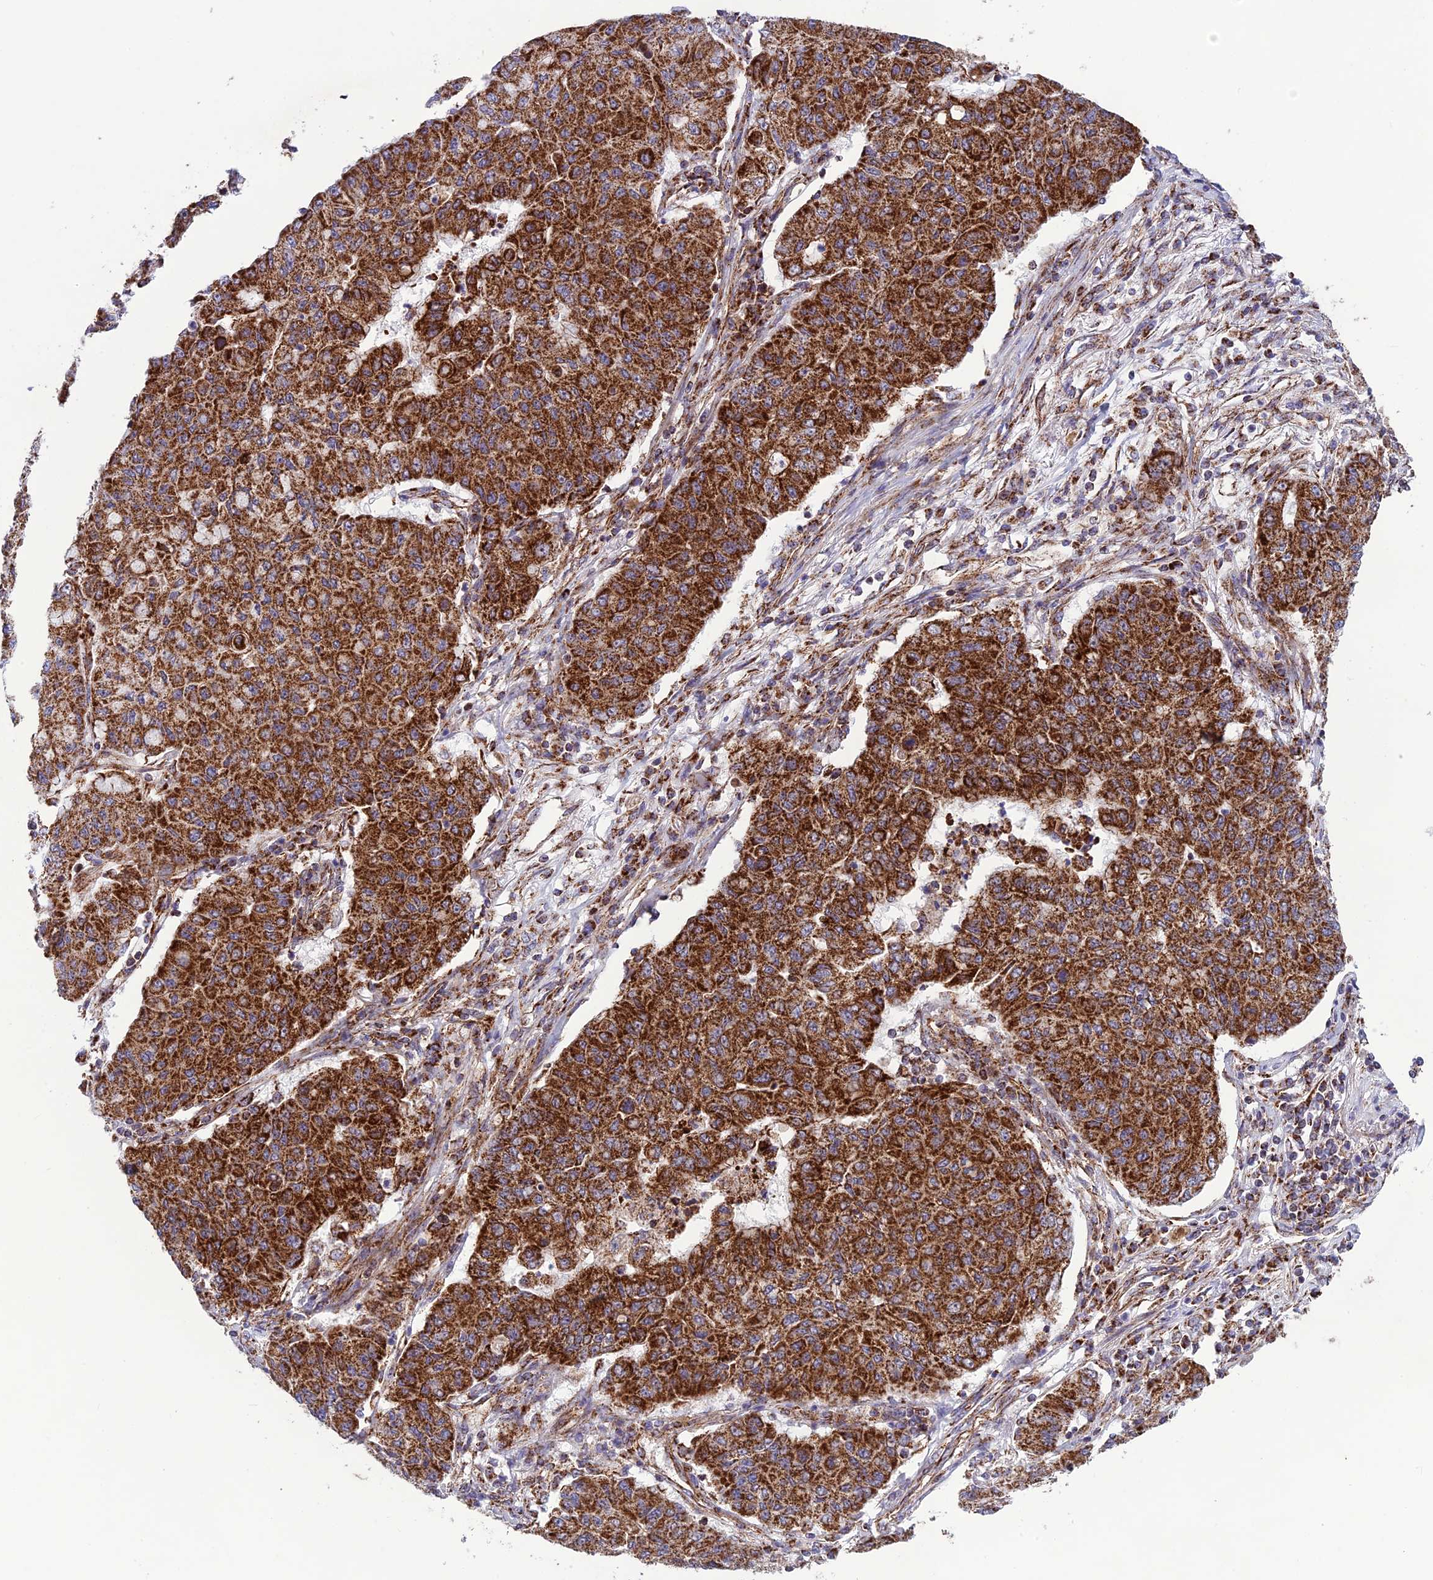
{"staining": {"intensity": "strong", "quantity": ">75%", "location": "cytoplasmic/membranous"}, "tissue": "lung cancer", "cell_type": "Tumor cells", "image_type": "cancer", "snomed": [{"axis": "morphology", "description": "Squamous cell carcinoma, NOS"}, {"axis": "topography", "description": "Lung"}], "caption": "Lung cancer (squamous cell carcinoma) stained with a protein marker shows strong staining in tumor cells.", "gene": "MRPS18B", "patient": {"sex": "male", "age": 74}}